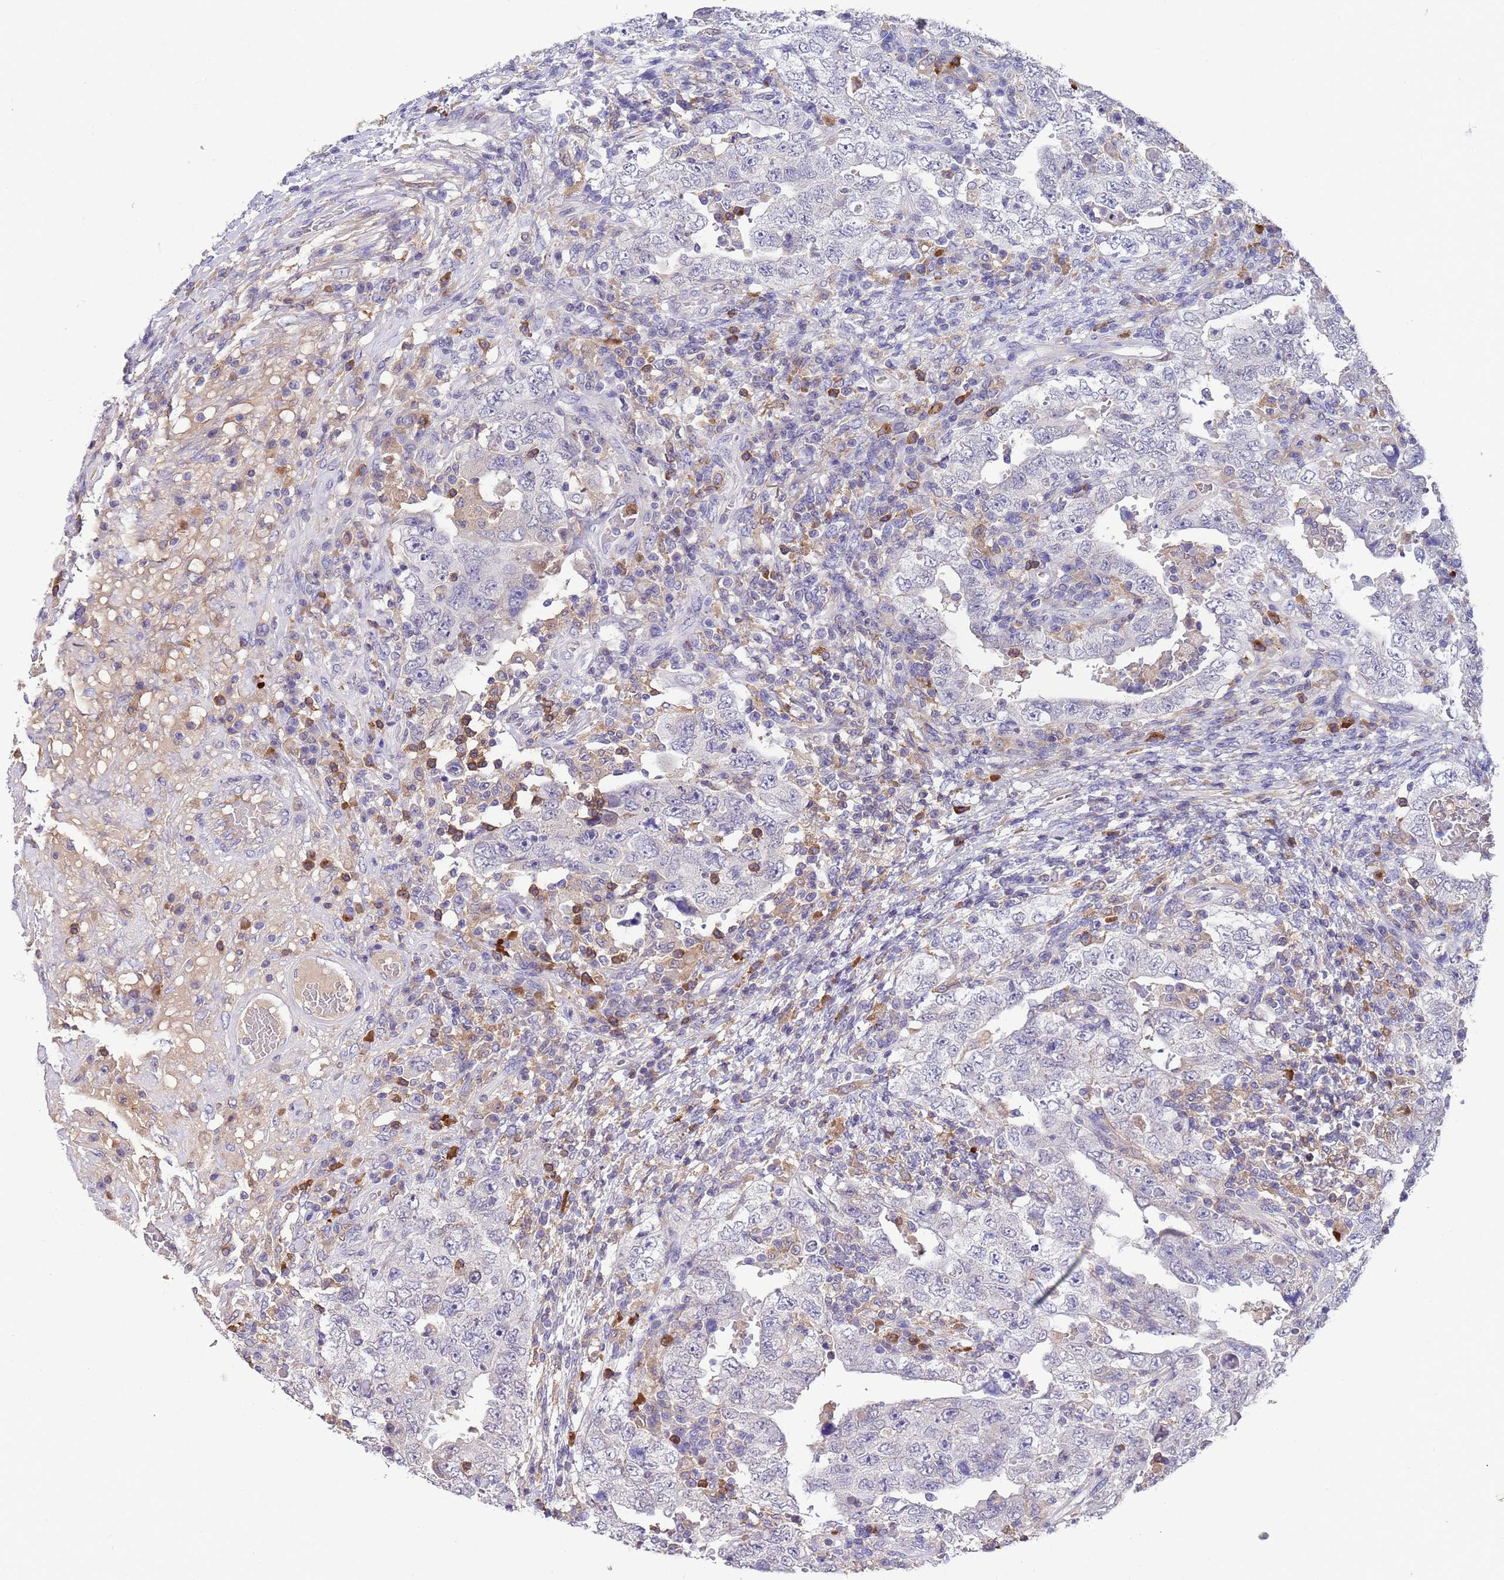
{"staining": {"intensity": "negative", "quantity": "none", "location": "none"}, "tissue": "testis cancer", "cell_type": "Tumor cells", "image_type": "cancer", "snomed": [{"axis": "morphology", "description": "Carcinoma, Embryonal, NOS"}, {"axis": "topography", "description": "Testis"}], "caption": "An image of testis cancer stained for a protein exhibits no brown staining in tumor cells.", "gene": "AMPD3", "patient": {"sex": "male", "age": 26}}